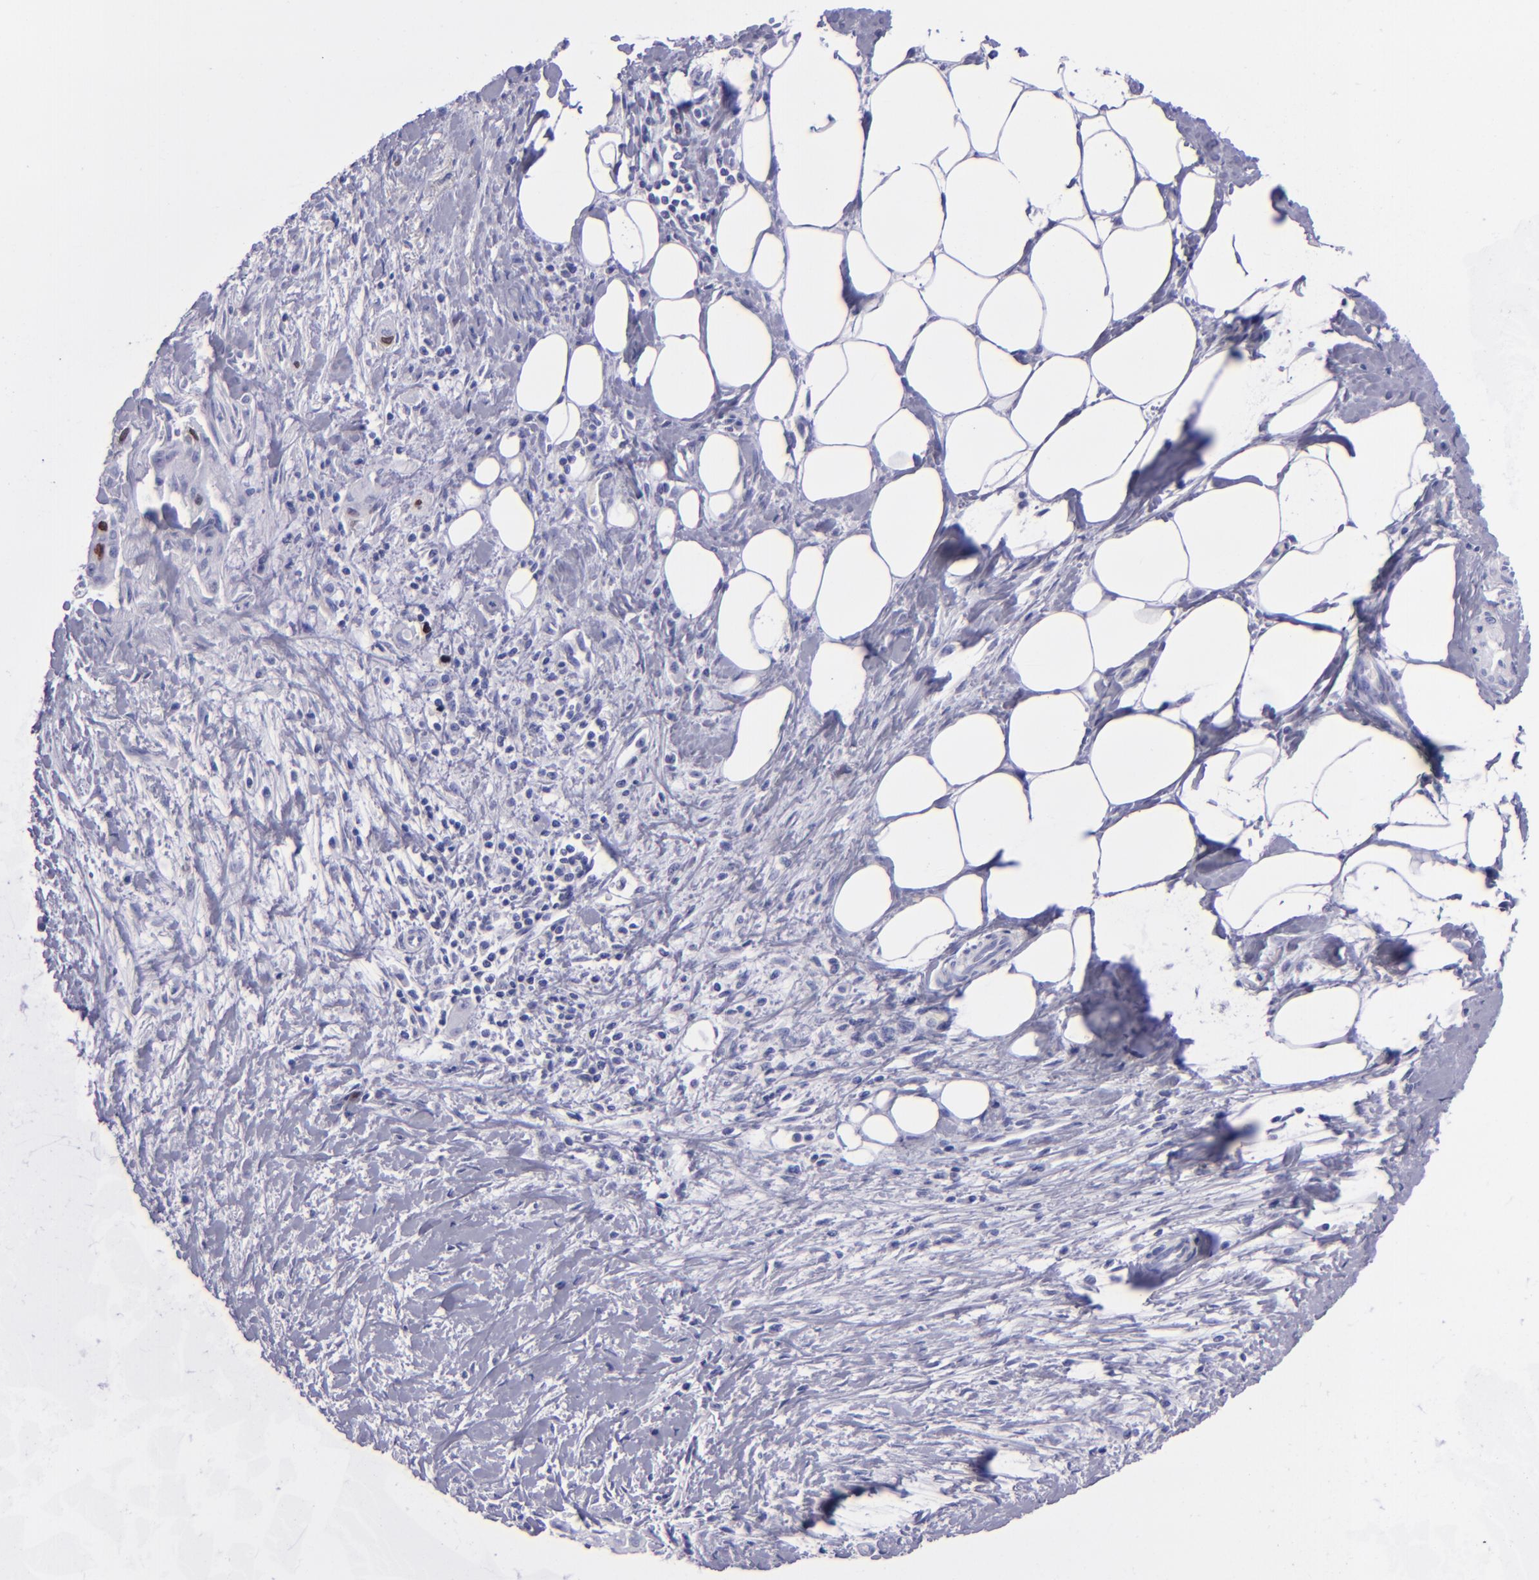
{"staining": {"intensity": "strong", "quantity": "<25%", "location": "nuclear"}, "tissue": "pancreatic cancer", "cell_type": "Tumor cells", "image_type": "cancer", "snomed": [{"axis": "morphology", "description": "Adenocarcinoma, NOS"}, {"axis": "topography", "description": "Pancreas"}], "caption": "High-magnification brightfield microscopy of adenocarcinoma (pancreatic) stained with DAB (brown) and counterstained with hematoxylin (blue). tumor cells exhibit strong nuclear expression is seen in about<25% of cells.", "gene": "TOP2A", "patient": {"sex": "male", "age": 59}}